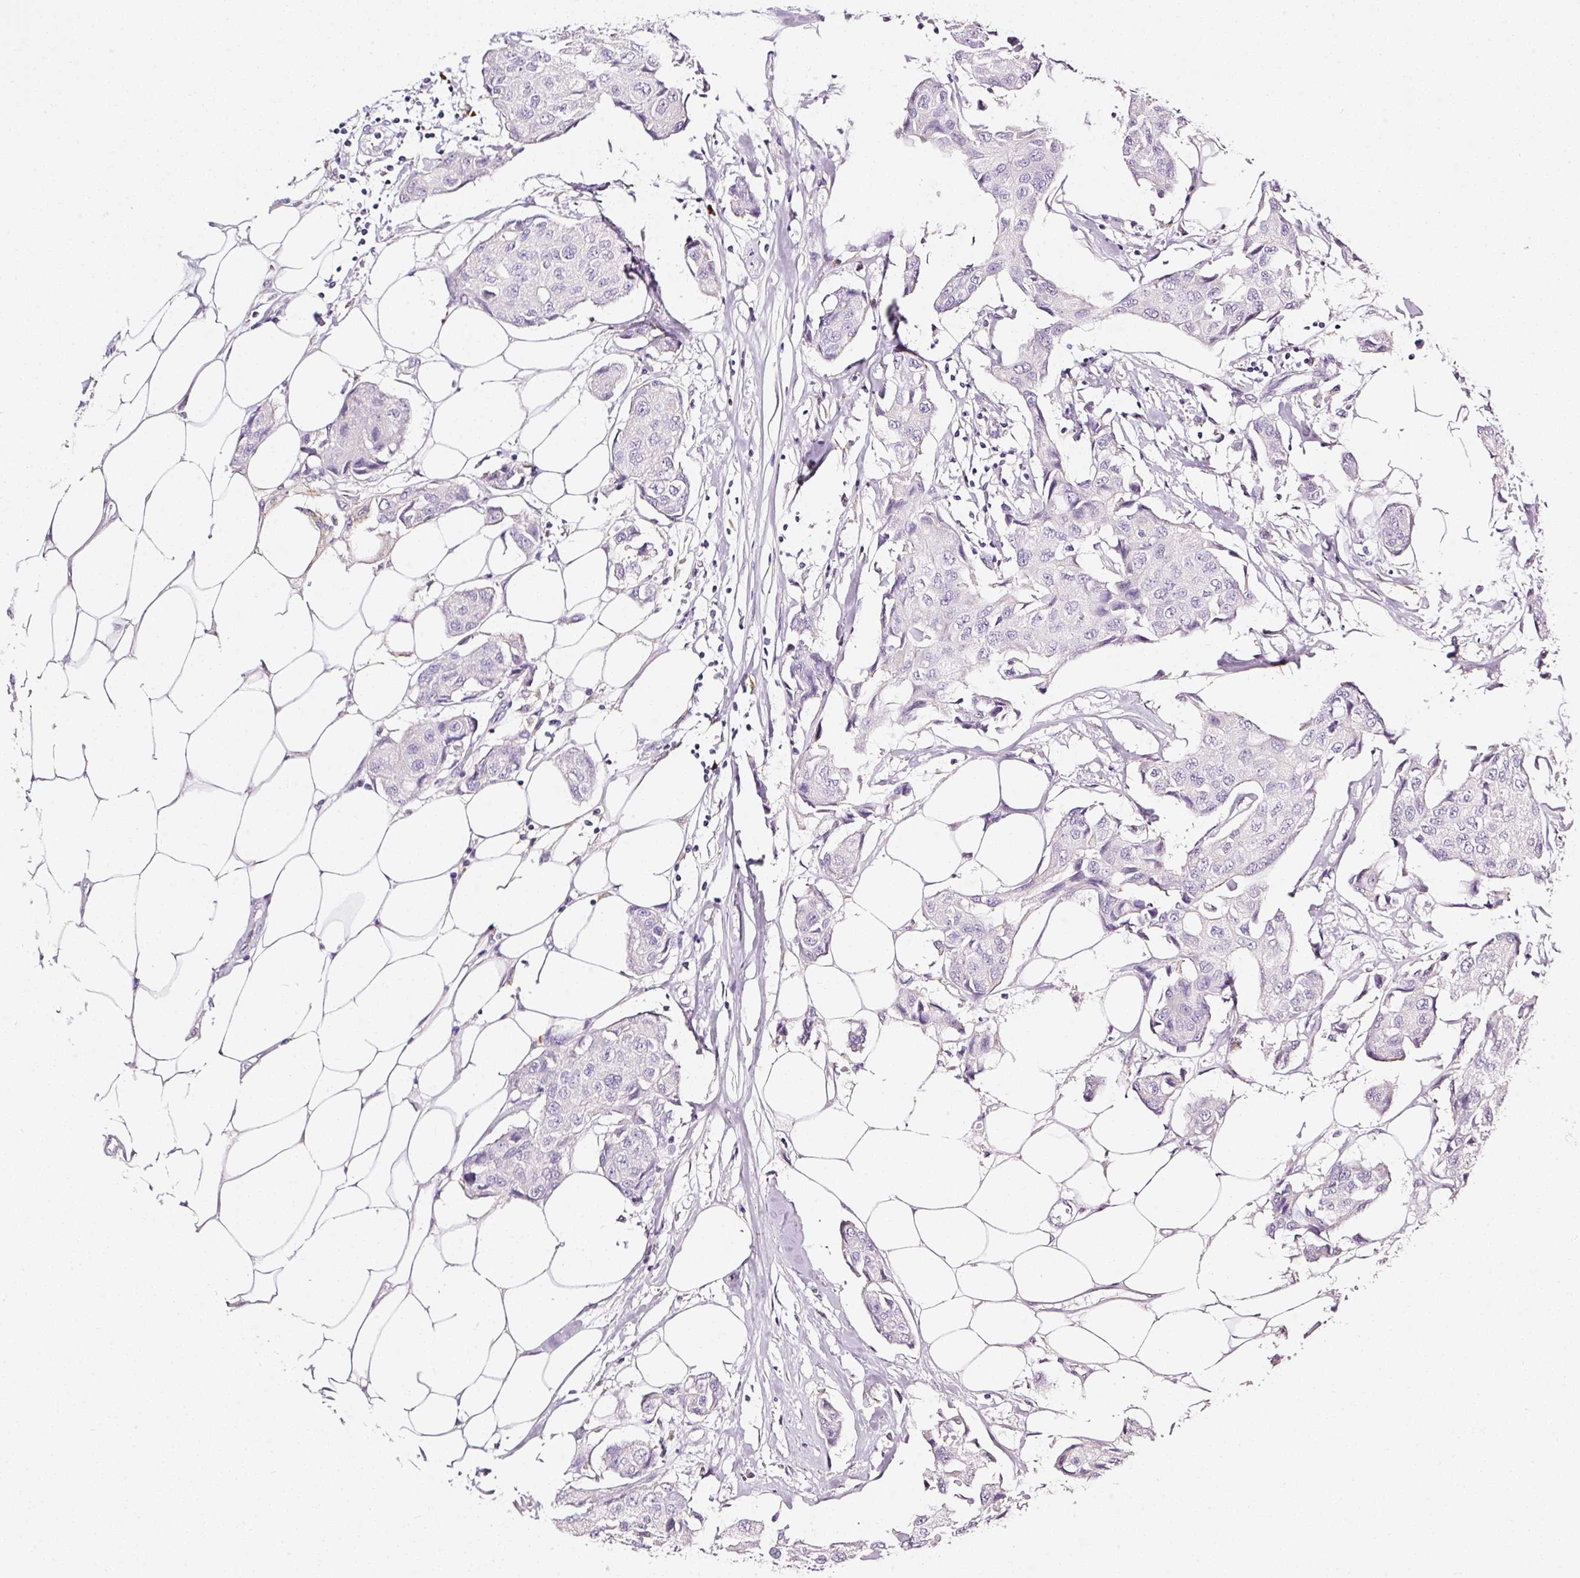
{"staining": {"intensity": "negative", "quantity": "none", "location": "none"}, "tissue": "breast cancer", "cell_type": "Tumor cells", "image_type": "cancer", "snomed": [{"axis": "morphology", "description": "Duct carcinoma"}, {"axis": "topography", "description": "Breast"}, {"axis": "topography", "description": "Lymph node"}], "caption": "There is no significant positivity in tumor cells of breast cancer (invasive ductal carcinoma).", "gene": "CYB561A3", "patient": {"sex": "female", "age": 80}}